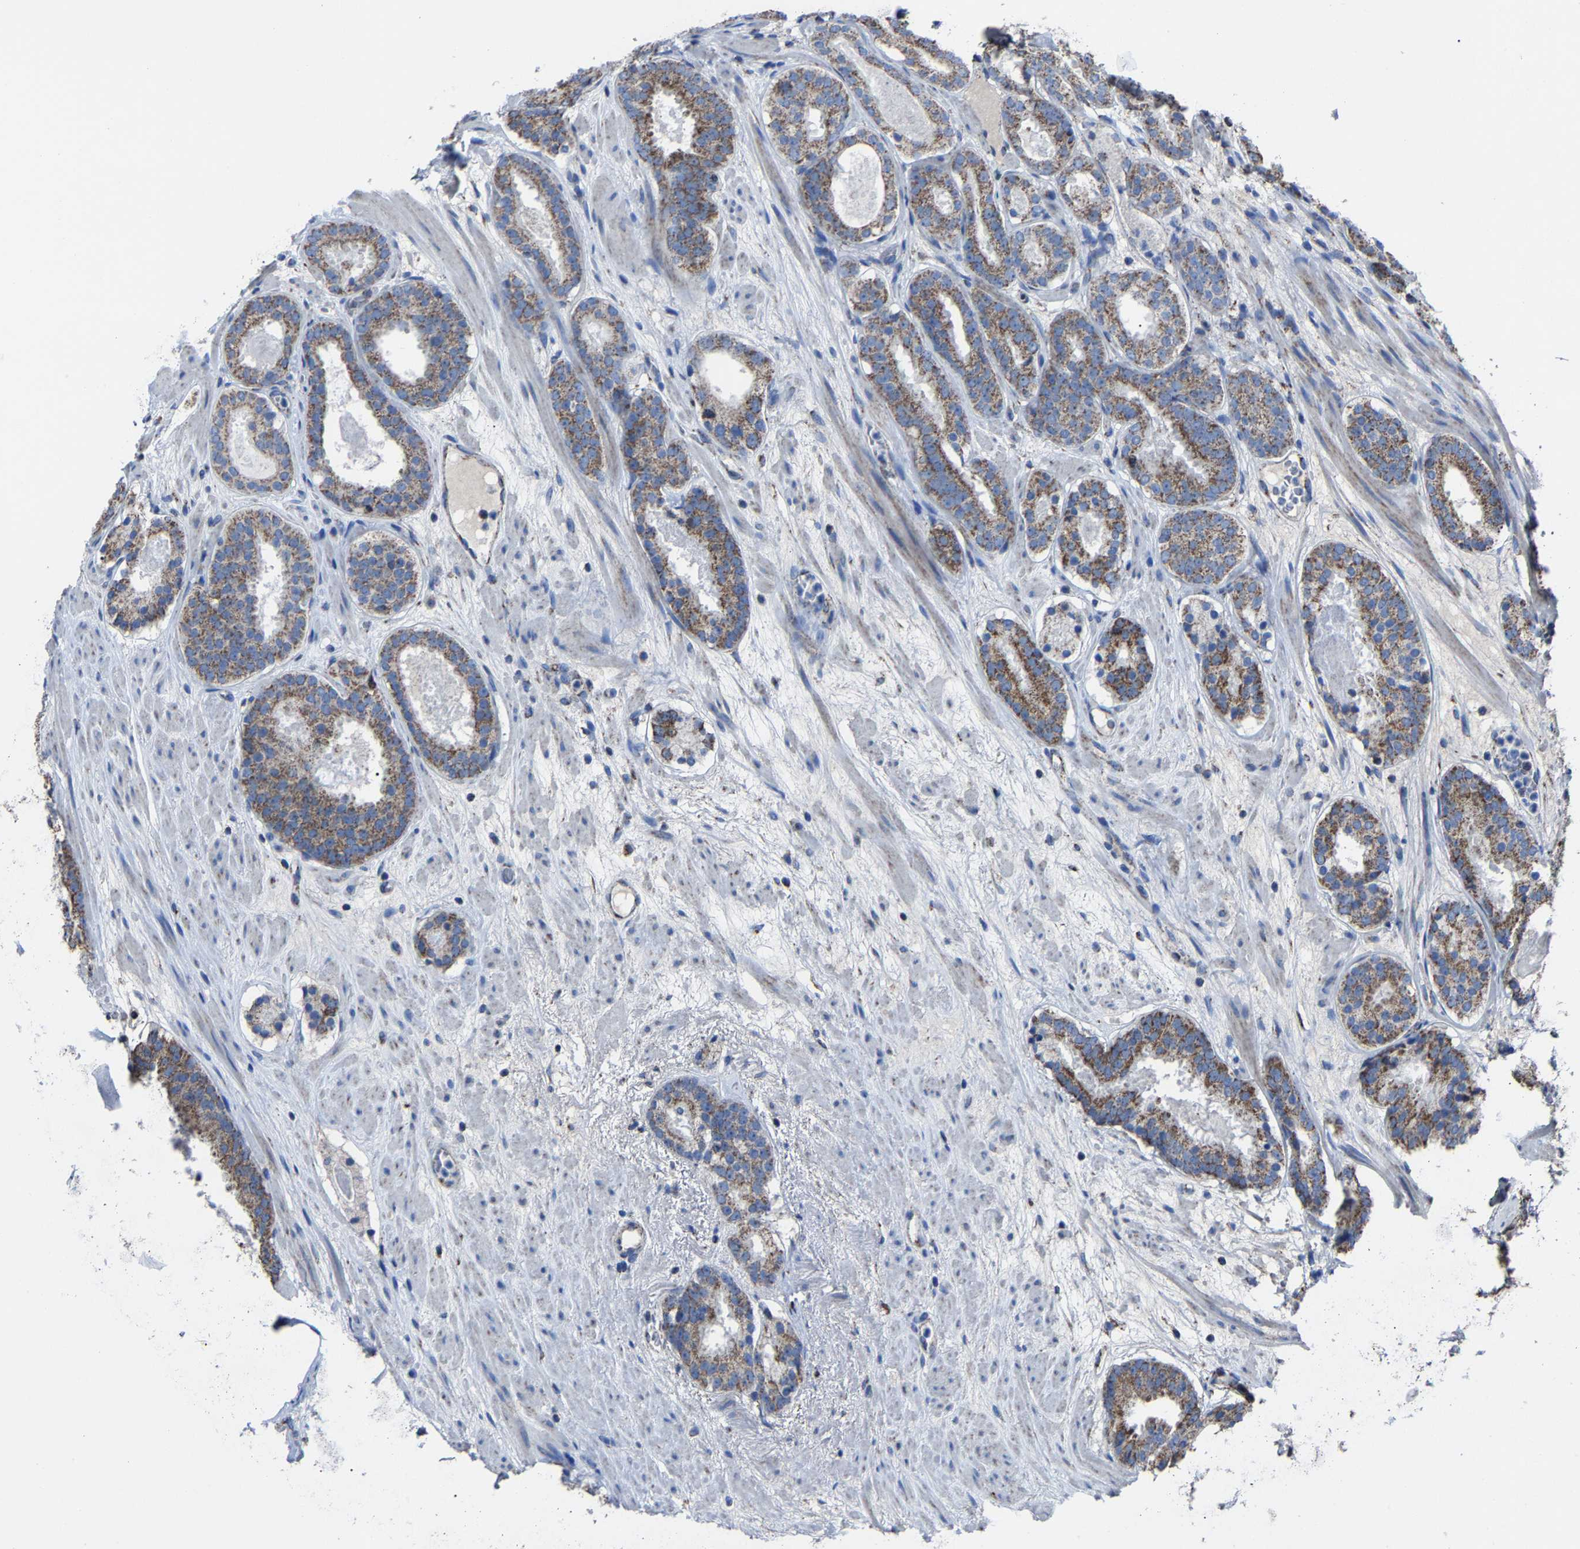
{"staining": {"intensity": "moderate", "quantity": ">75%", "location": "cytoplasmic/membranous"}, "tissue": "prostate cancer", "cell_type": "Tumor cells", "image_type": "cancer", "snomed": [{"axis": "morphology", "description": "Adenocarcinoma, Low grade"}, {"axis": "topography", "description": "Prostate"}], "caption": "Immunohistochemical staining of human prostate cancer reveals medium levels of moderate cytoplasmic/membranous protein staining in approximately >75% of tumor cells.", "gene": "NDUFV3", "patient": {"sex": "male", "age": 69}}